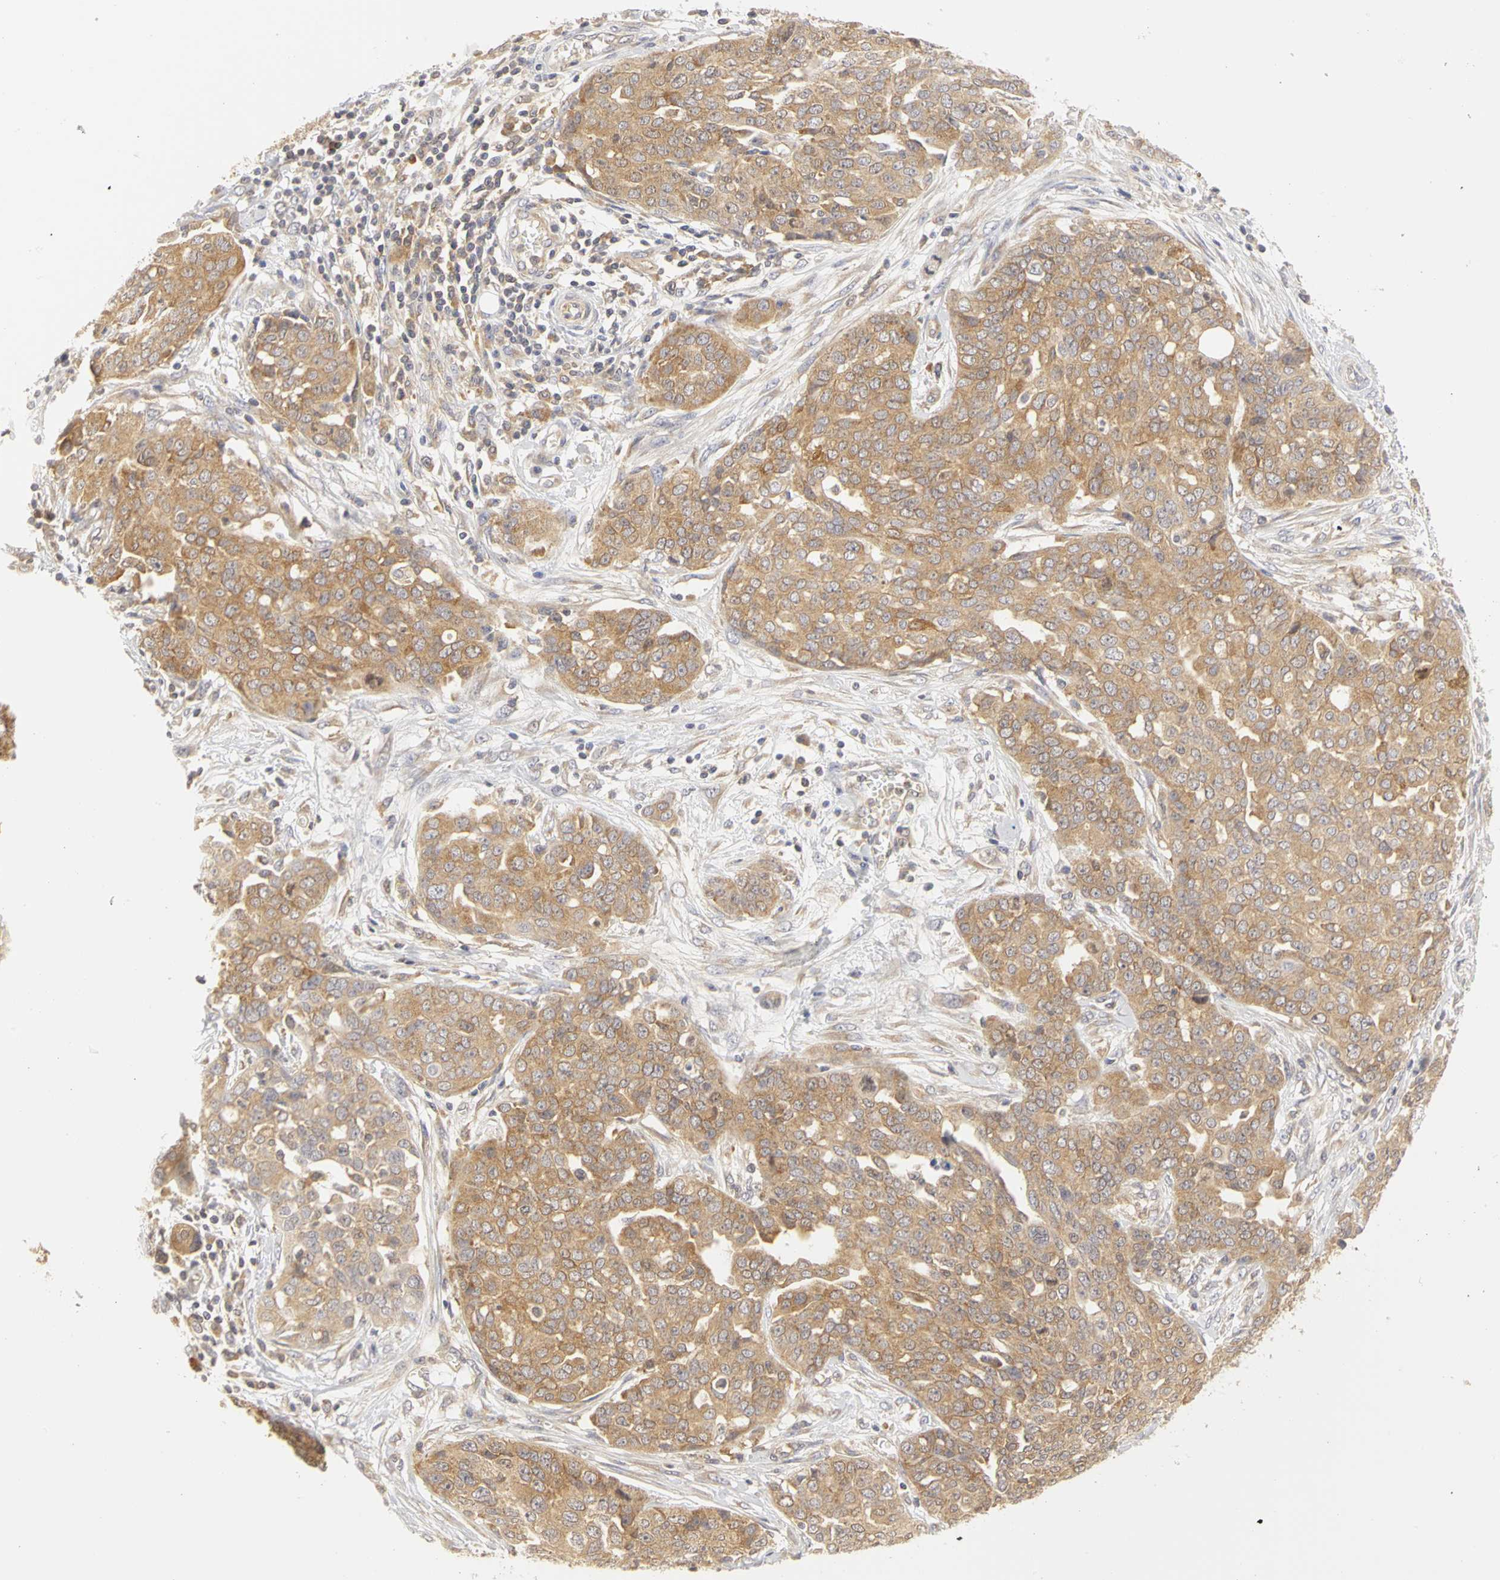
{"staining": {"intensity": "weak", "quantity": ">75%", "location": "cytoplasmic/membranous"}, "tissue": "ovarian cancer", "cell_type": "Tumor cells", "image_type": "cancer", "snomed": [{"axis": "morphology", "description": "Cystadenocarcinoma, serous, NOS"}, {"axis": "topography", "description": "Soft tissue"}, {"axis": "topography", "description": "Ovary"}], "caption": "Protein expression analysis of ovarian cancer (serous cystadenocarcinoma) exhibits weak cytoplasmic/membranous expression in about >75% of tumor cells. The staining was performed using DAB, with brown indicating positive protein expression. Nuclei are stained blue with hematoxylin.", "gene": "IRAK1", "patient": {"sex": "female", "age": 57}}